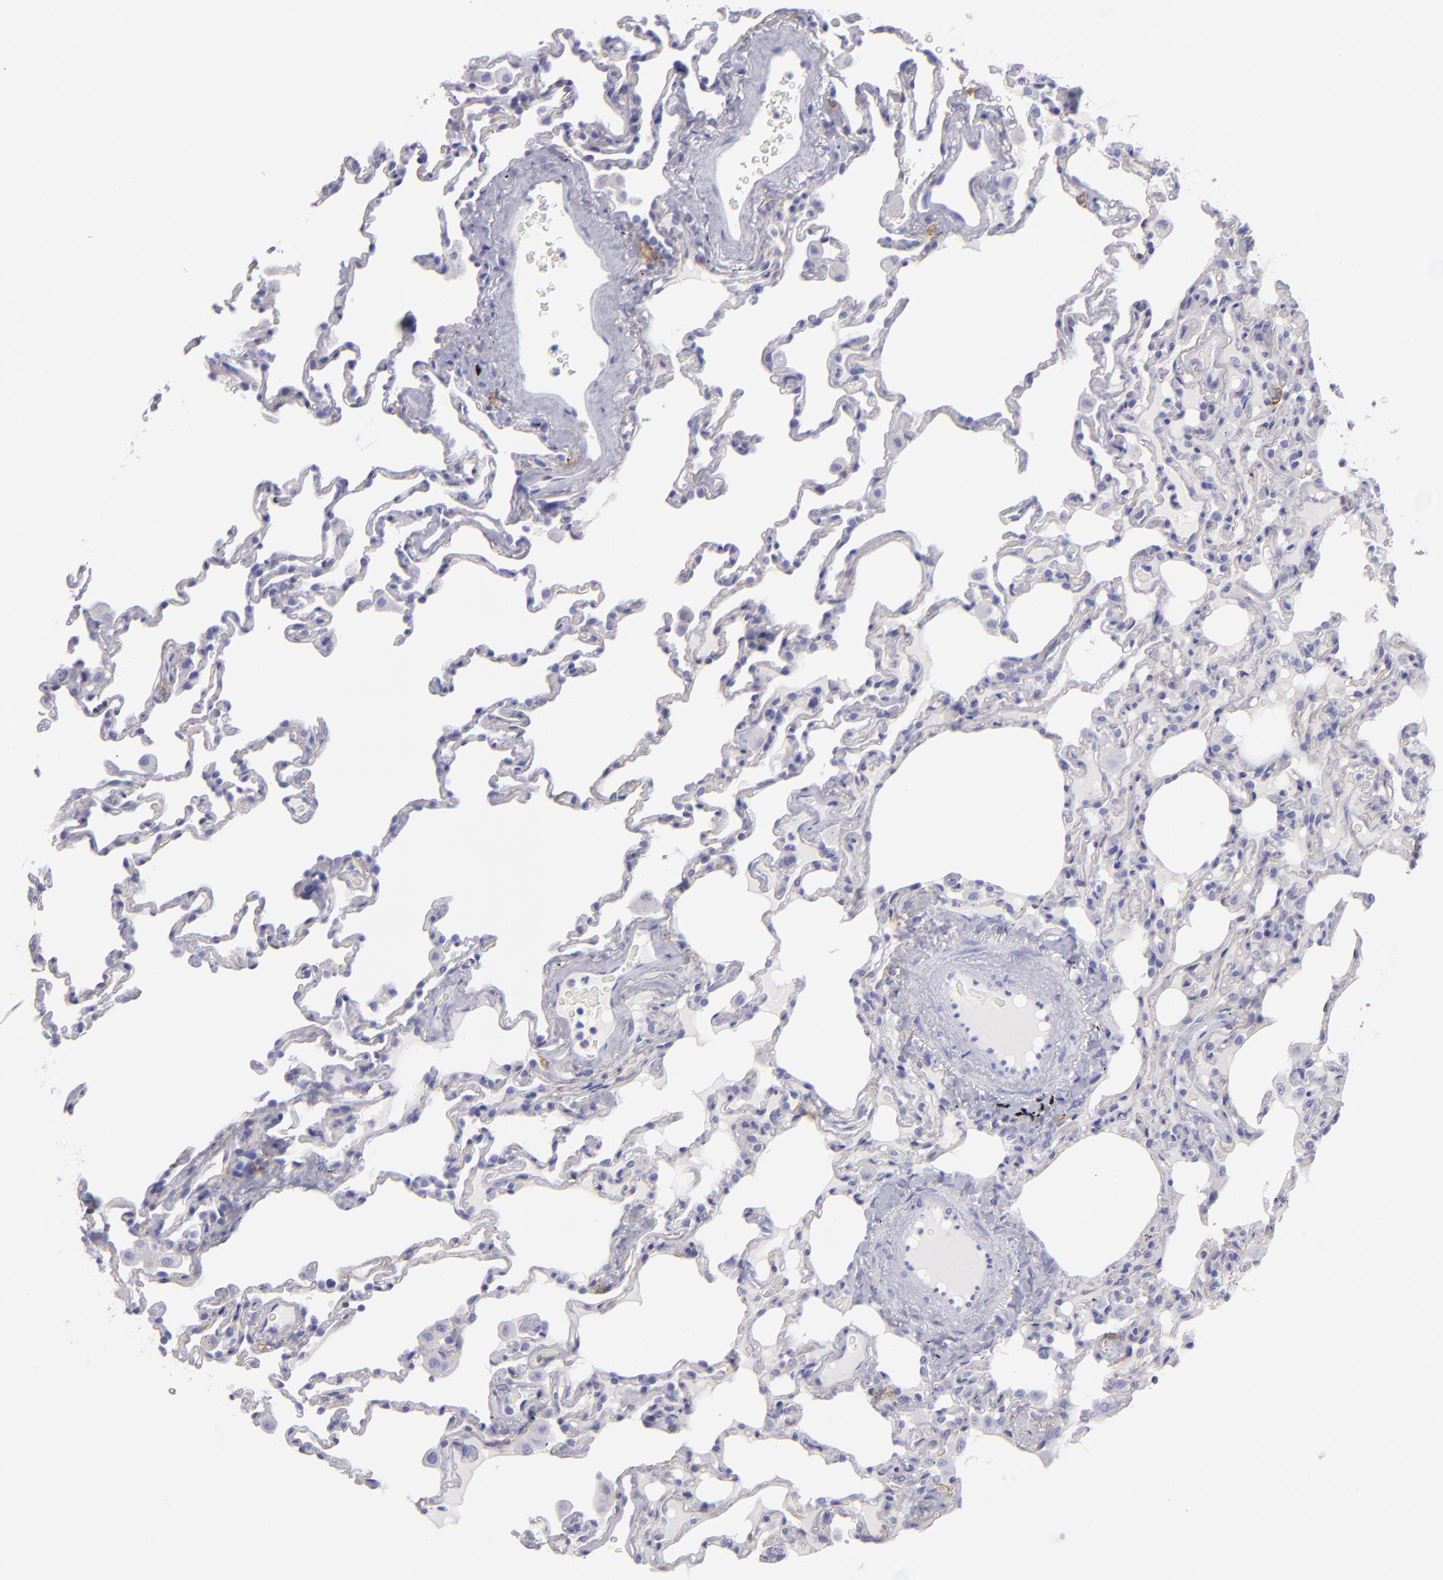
{"staining": {"intensity": "negative", "quantity": "none", "location": "none"}, "tissue": "lung", "cell_type": "Alveolar cells", "image_type": "normal", "snomed": [{"axis": "morphology", "description": "Normal tissue, NOS"}, {"axis": "topography", "description": "Lung"}], "caption": "Photomicrograph shows no protein positivity in alveolar cells of unremarkable lung. The staining is performed using DAB brown chromogen with nuclei counter-stained in using hematoxylin.", "gene": "CD82", "patient": {"sex": "male", "age": 59}}